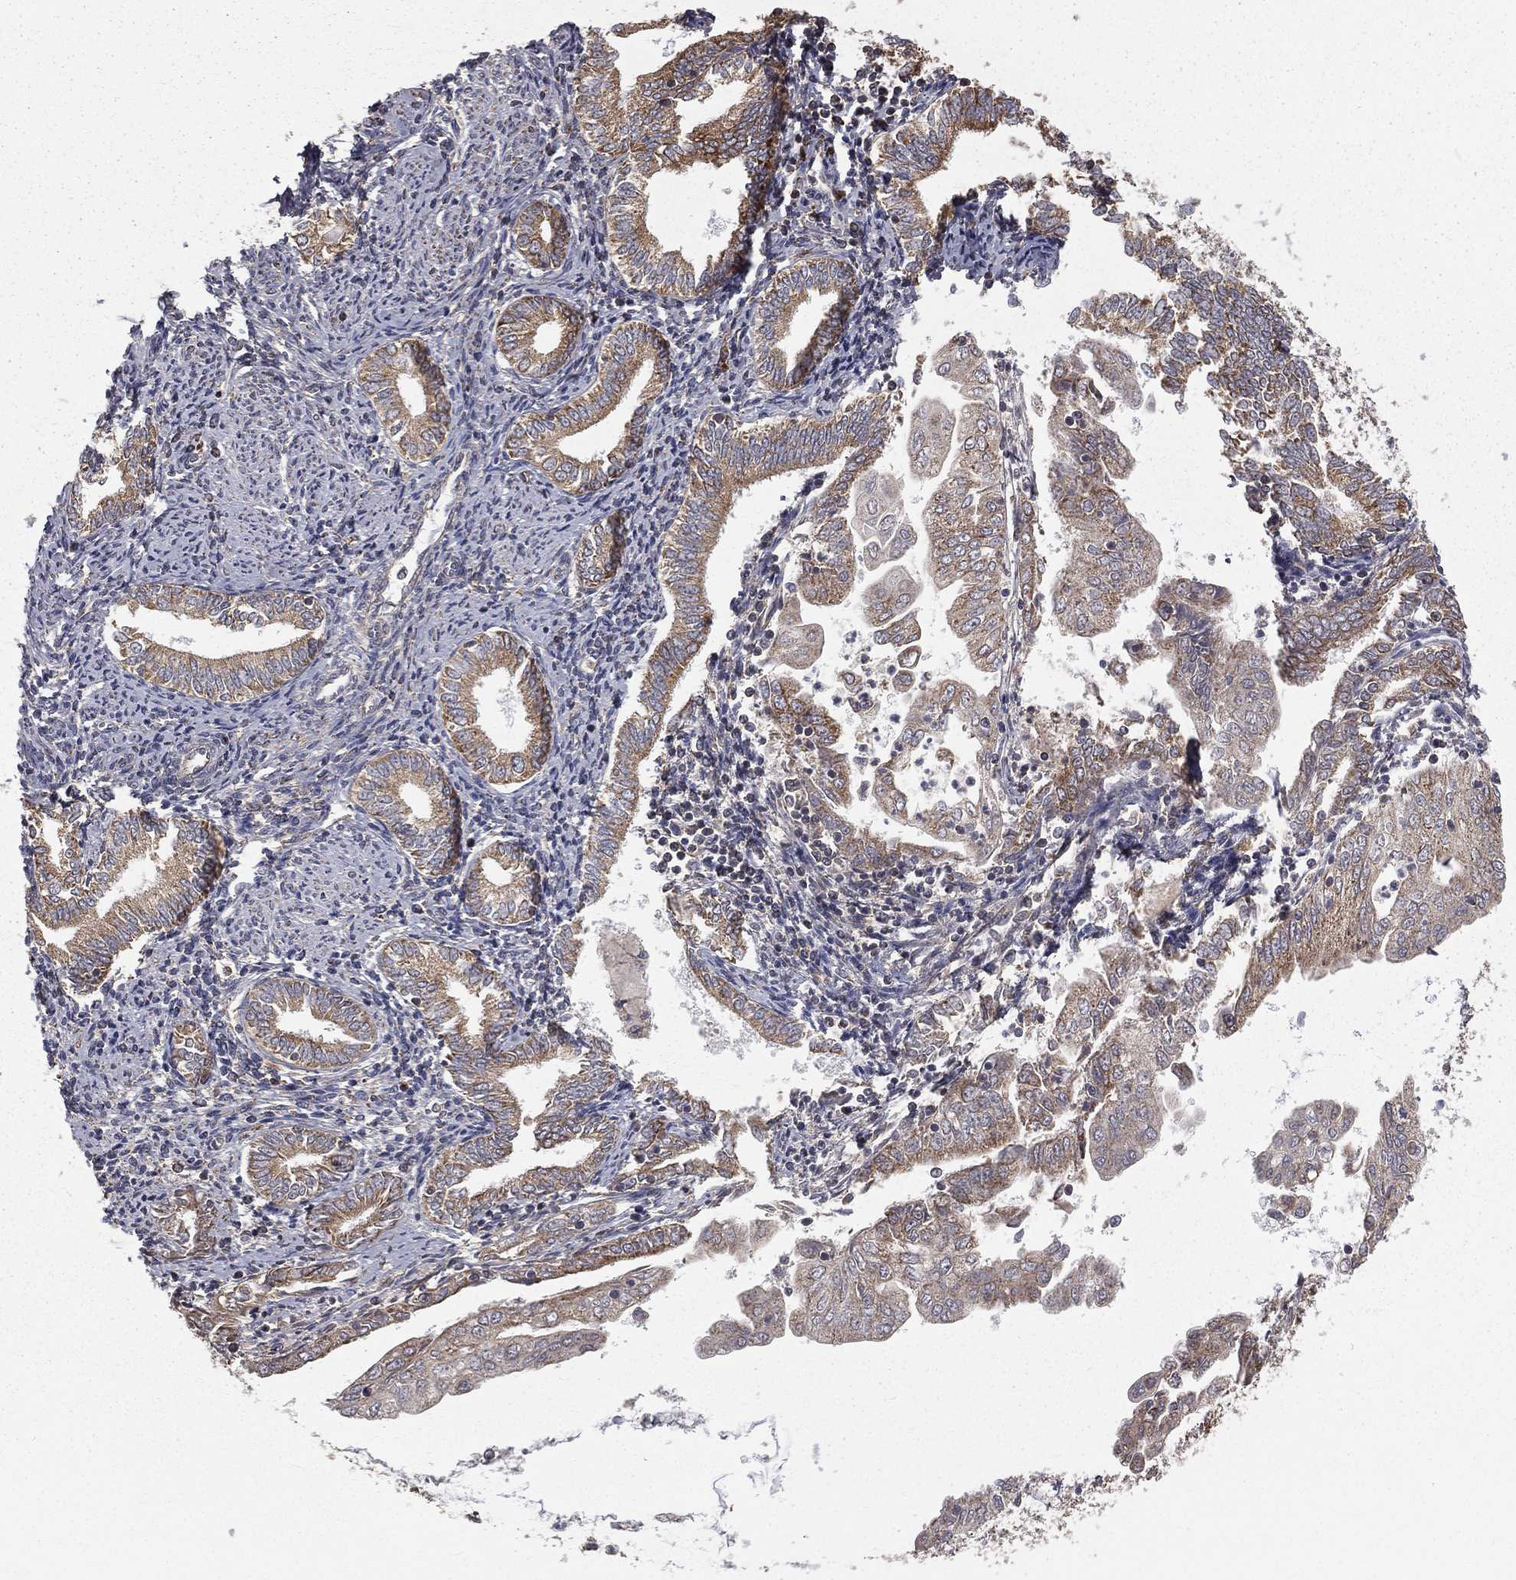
{"staining": {"intensity": "moderate", "quantity": "25%-75%", "location": "cytoplasmic/membranous"}, "tissue": "endometrial cancer", "cell_type": "Tumor cells", "image_type": "cancer", "snomed": [{"axis": "morphology", "description": "Adenocarcinoma, NOS"}, {"axis": "topography", "description": "Endometrium"}], "caption": "Endometrial adenocarcinoma stained with IHC demonstrates moderate cytoplasmic/membranous expression in about 25%-75% of tumor cells.", "gene": "OLFML1", "patient": {"sex": "female", "age": 56}}